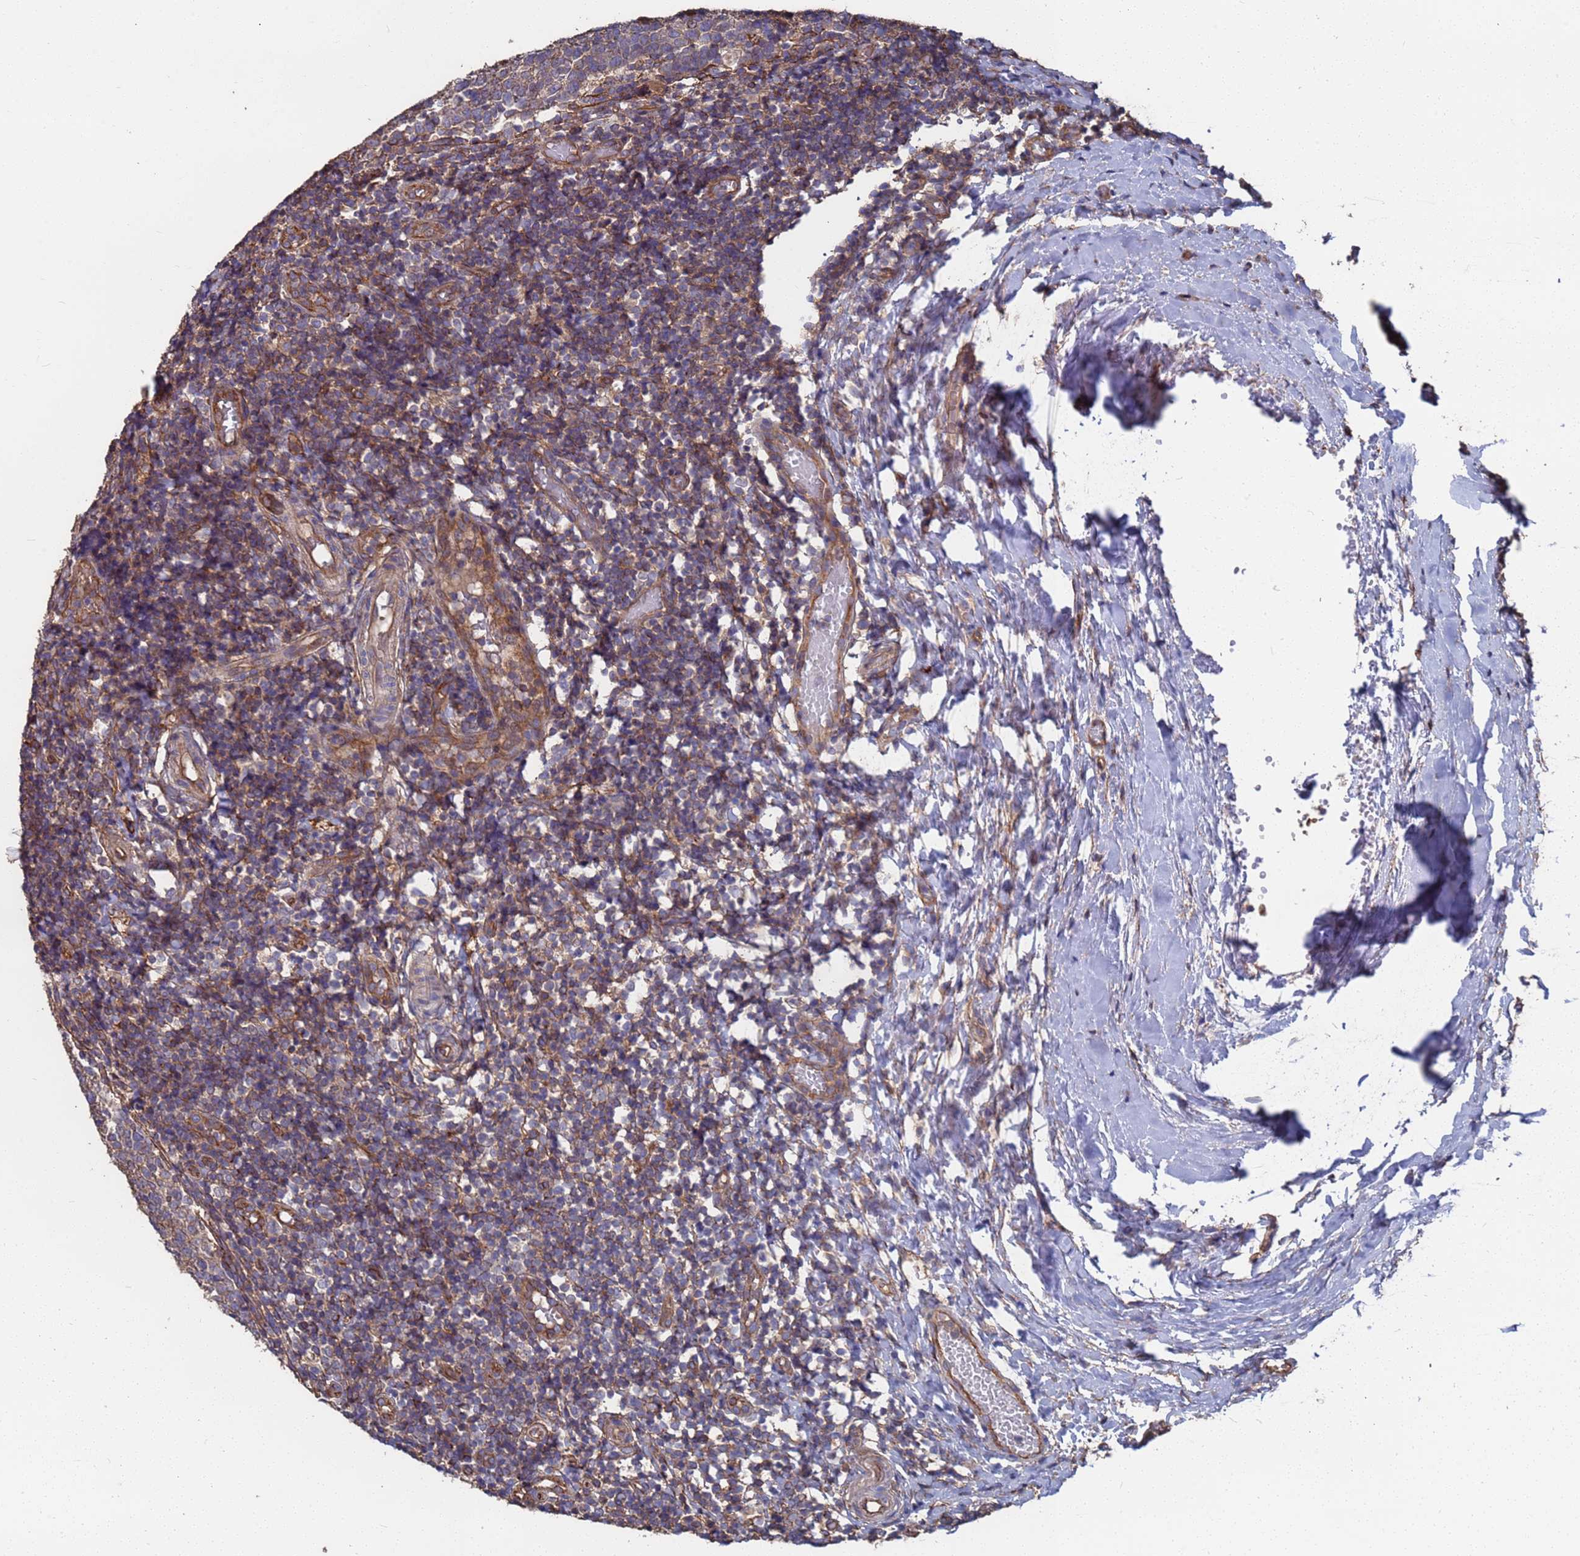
{"staining": {"intensity": "negative", "quantity": "none", "location": "none"}, "tissue": "tonsil", "cell_type": "Germinal center cells", "image_type": "normal", "snomed": [{"axis": "morphology", "description": "Normal tissue, NOS"}, {"axis": "topography", "description": "Tonsil"}], "caption": "This is a image of immunohistochemistry staining of unremarkable tonsil, which shows no expression in germinal center cells. (Brightfield microscopy of DAB (3,3'-diaminobenzidine) IHC at high magnification).", "gene": "NDUFAF6", "patient": {"sex": "female", "age": 19}}